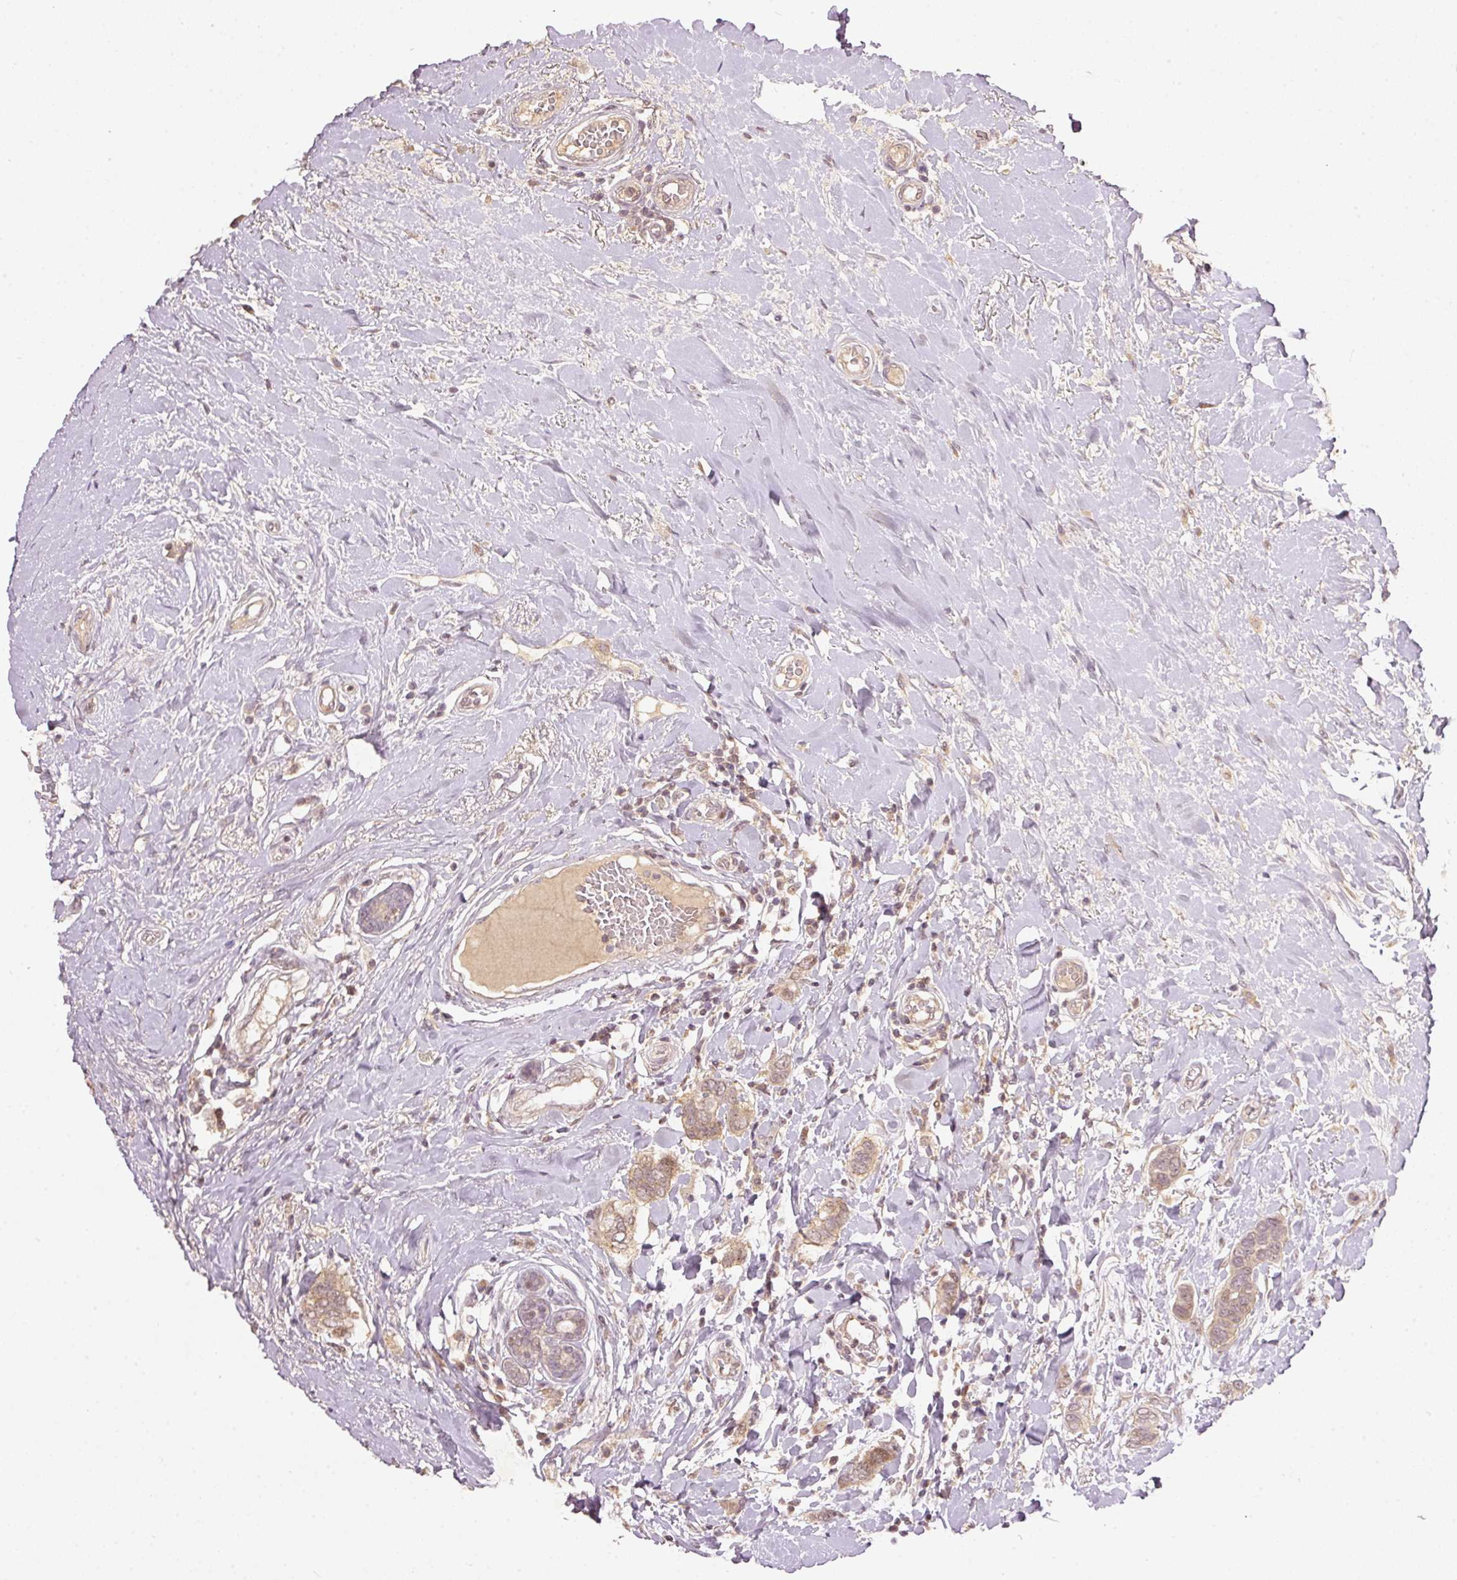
{"staining": {"intensity": "weak", "quantity": ">75%", "location": "cytoplasmic/membranous"}, "tissue": "breast cancer", "cell_type": "Tumor cells", "image_type": "cancer", "snomed": [{"axis": "morphology", "description": "Lobular carcinoma"}, {"axis": "topography", "description": "Breast"}], "caption": "A micrograph of lobular carcinoma (breast) stained for a protein exhibits weak cytoplasmic/membranous brown staining in tumor cells. Nuclei are stained in blue.", "gene": "PCDHB1", "patient": {"sex": "female", "age": 51}}